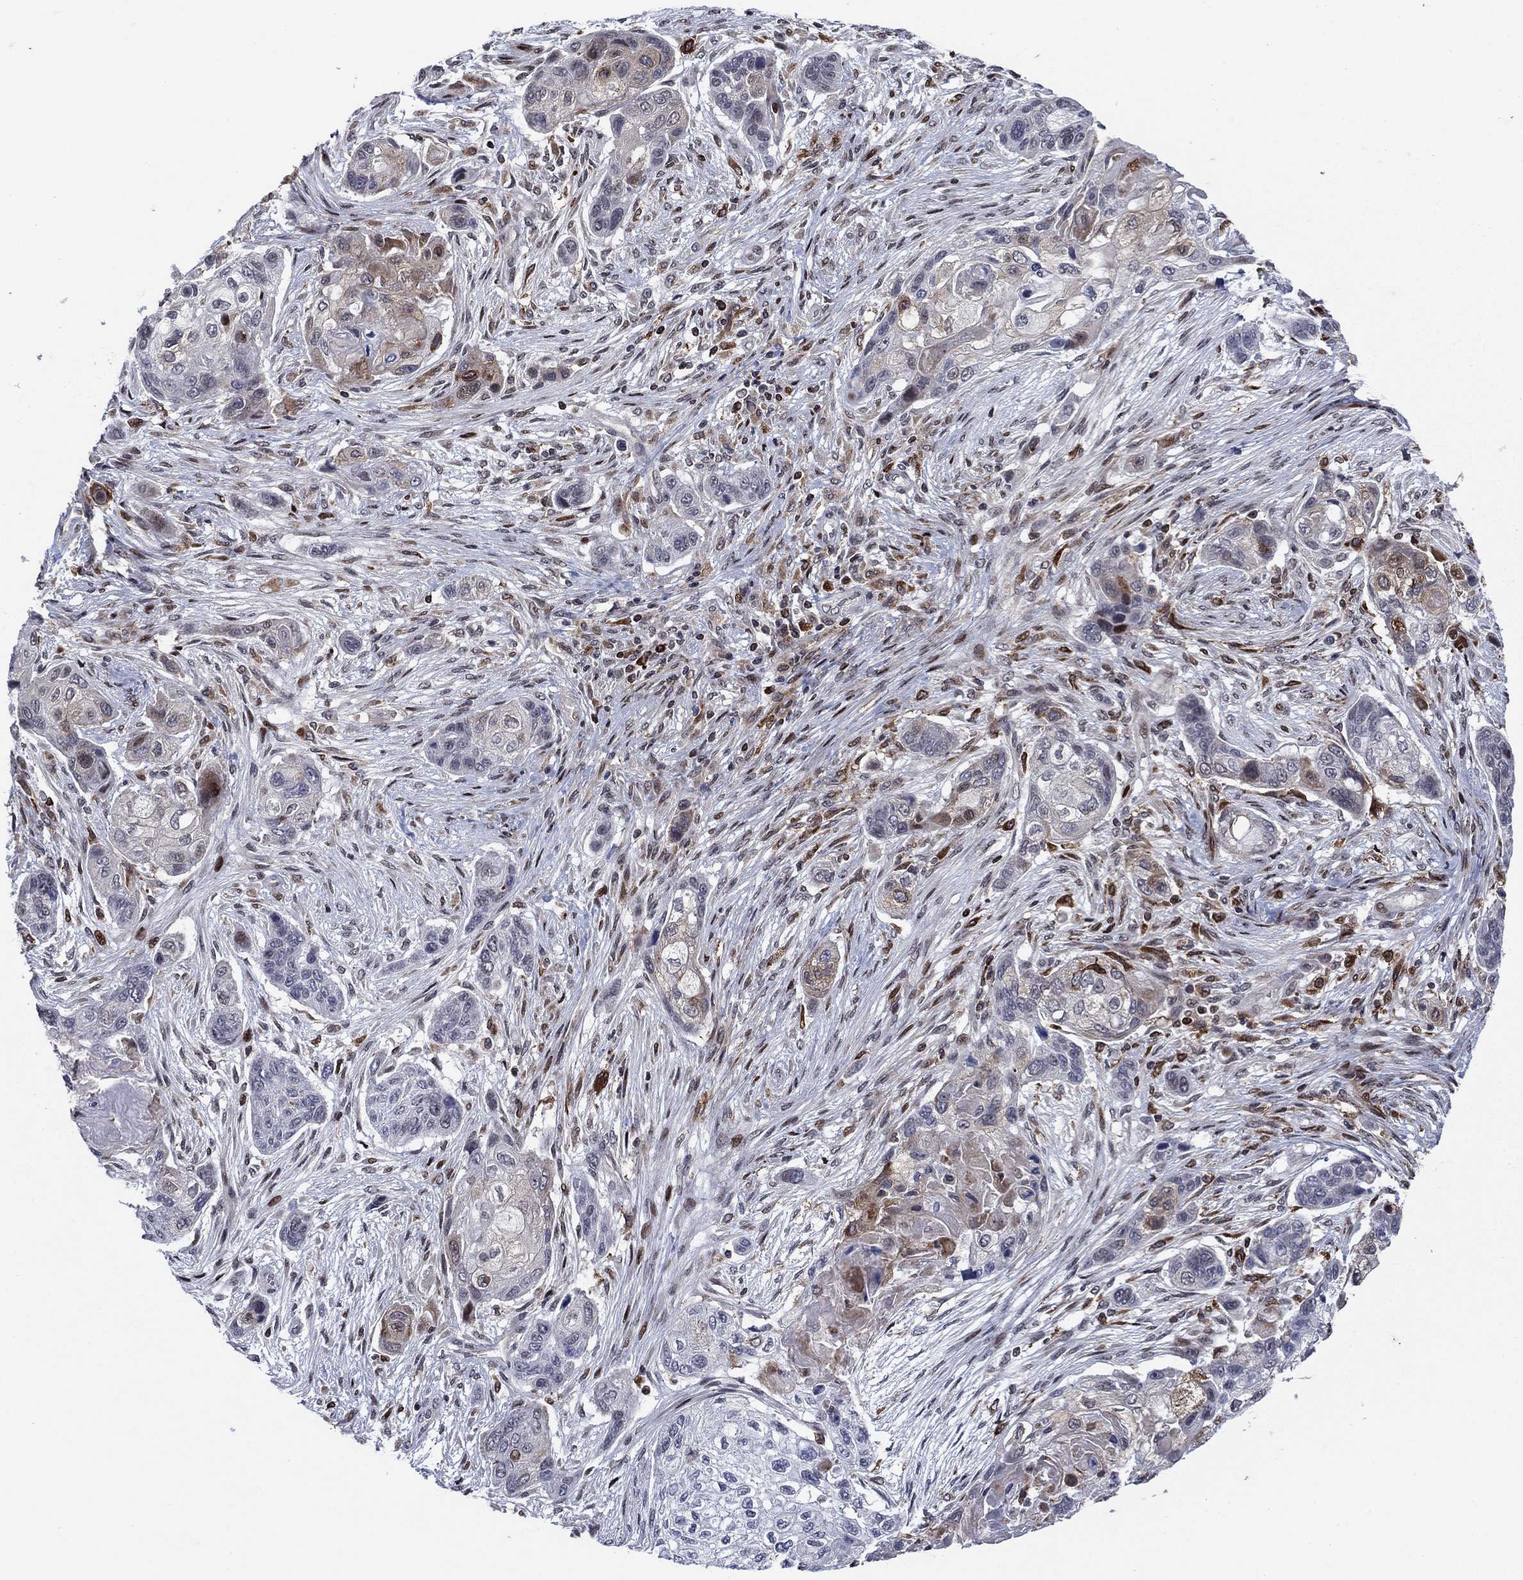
{"staining": {"intensity": "moderate", "quantity": "<25%", "location": "cytoplasmic/membranous"}, "tissue": "lung cancer", "cell_type": "Tumor cells", "image_type": "cancer", "snomed": [{"axis": "morphology", "description": "Squamous cell carcinoma, NOS"}, {"axis": "topography", "description": "Lung"}], "caption": "Lung squamous cell carcinoma stained with DAB immunohistochemistry (IHC) shows low levels of moderate cytoplasmic/membranous positivity in approximately <25% of tumor cells.", "gene": "DHRS7", "patient": {"sex": "male", "age": 69}}